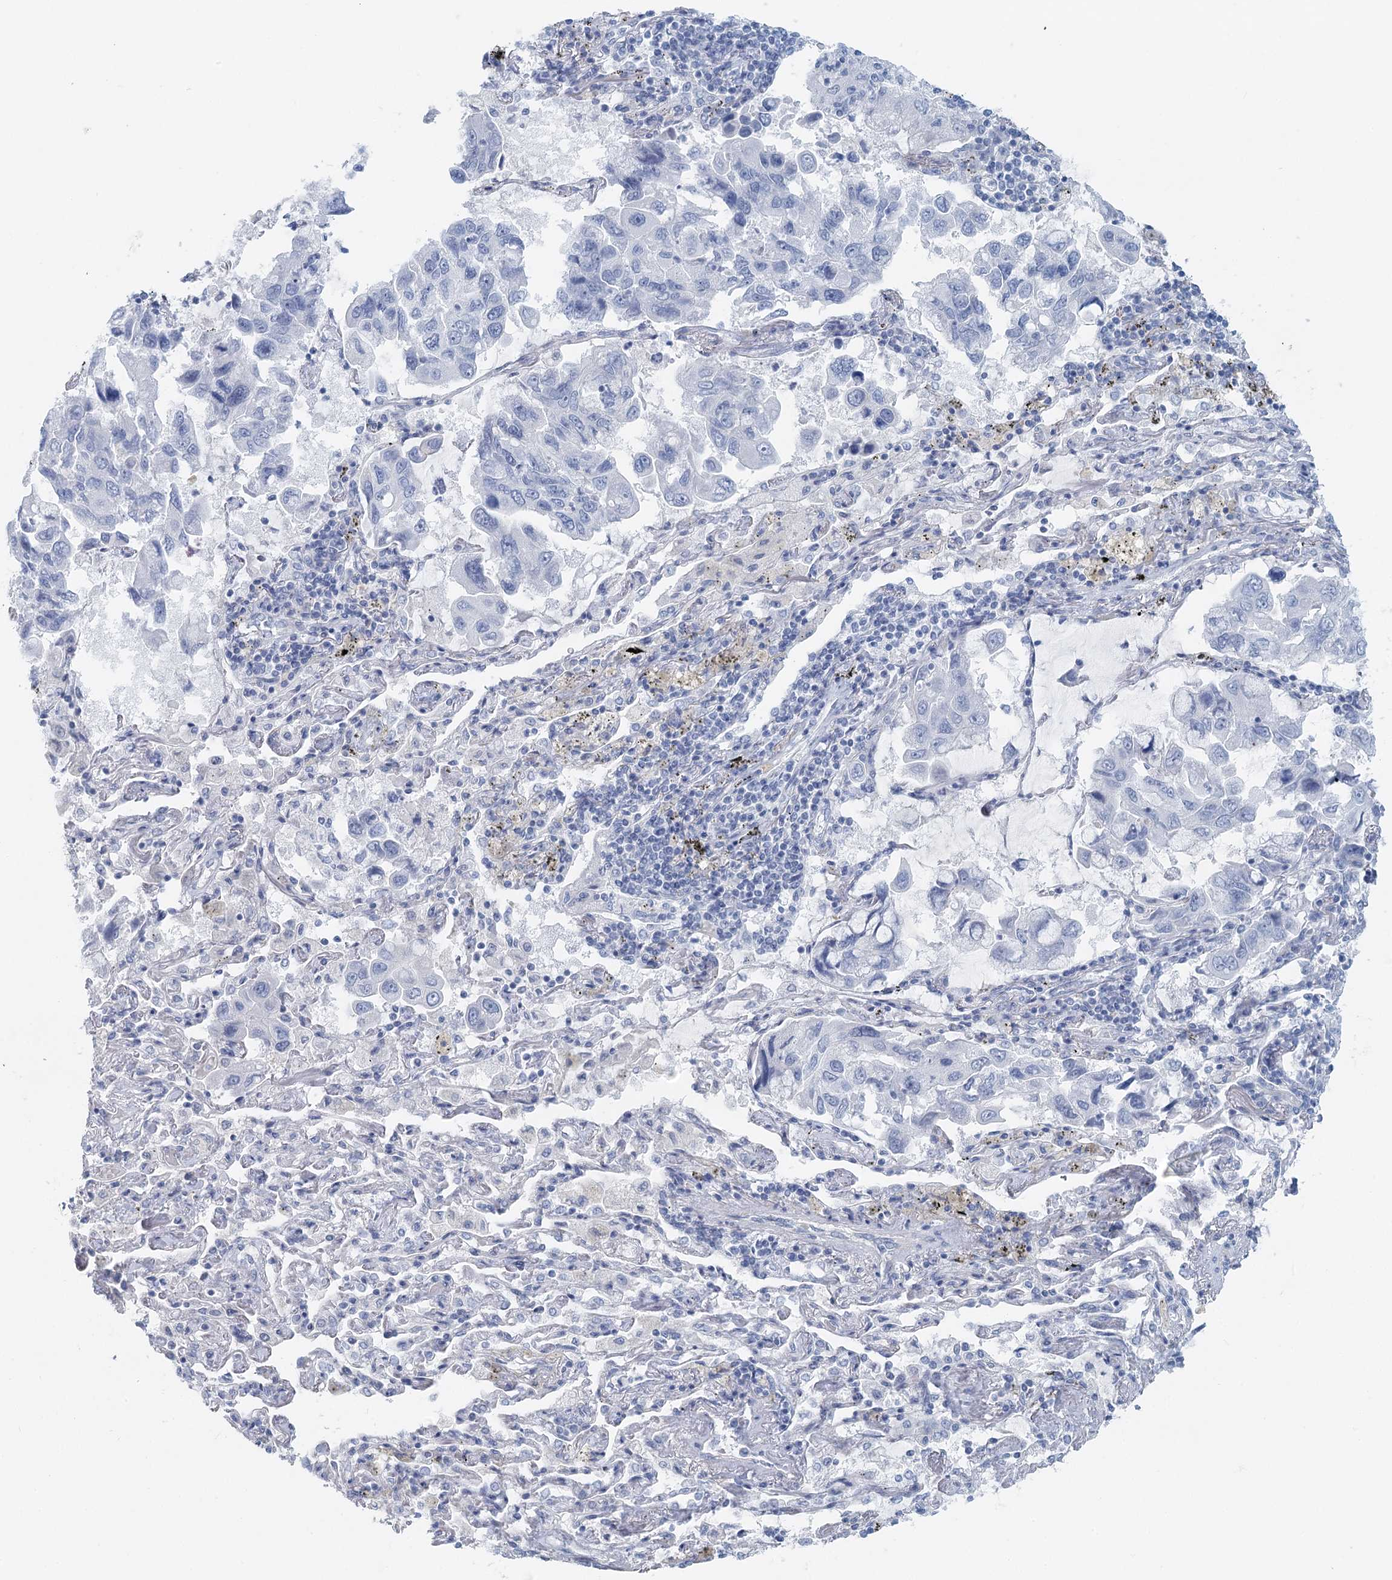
{"staining": {"intensity": "negative", "quantity": "none", "location": "none"}, "tissue": "lung cancer", "cell_type": "Tumor cells", "image_type": "cancer", "snomed": [{"axis": "morphology", "description": "Adenocarcinoma, NOS"}, {"axis": "topography", "description": "Lung"}], "caption": "The image exhibits no significant positivity in tumor cells of lung adenocarcinoma.", "gene": "DNMBP", "patient": {"sex": "male", "age": 64}}